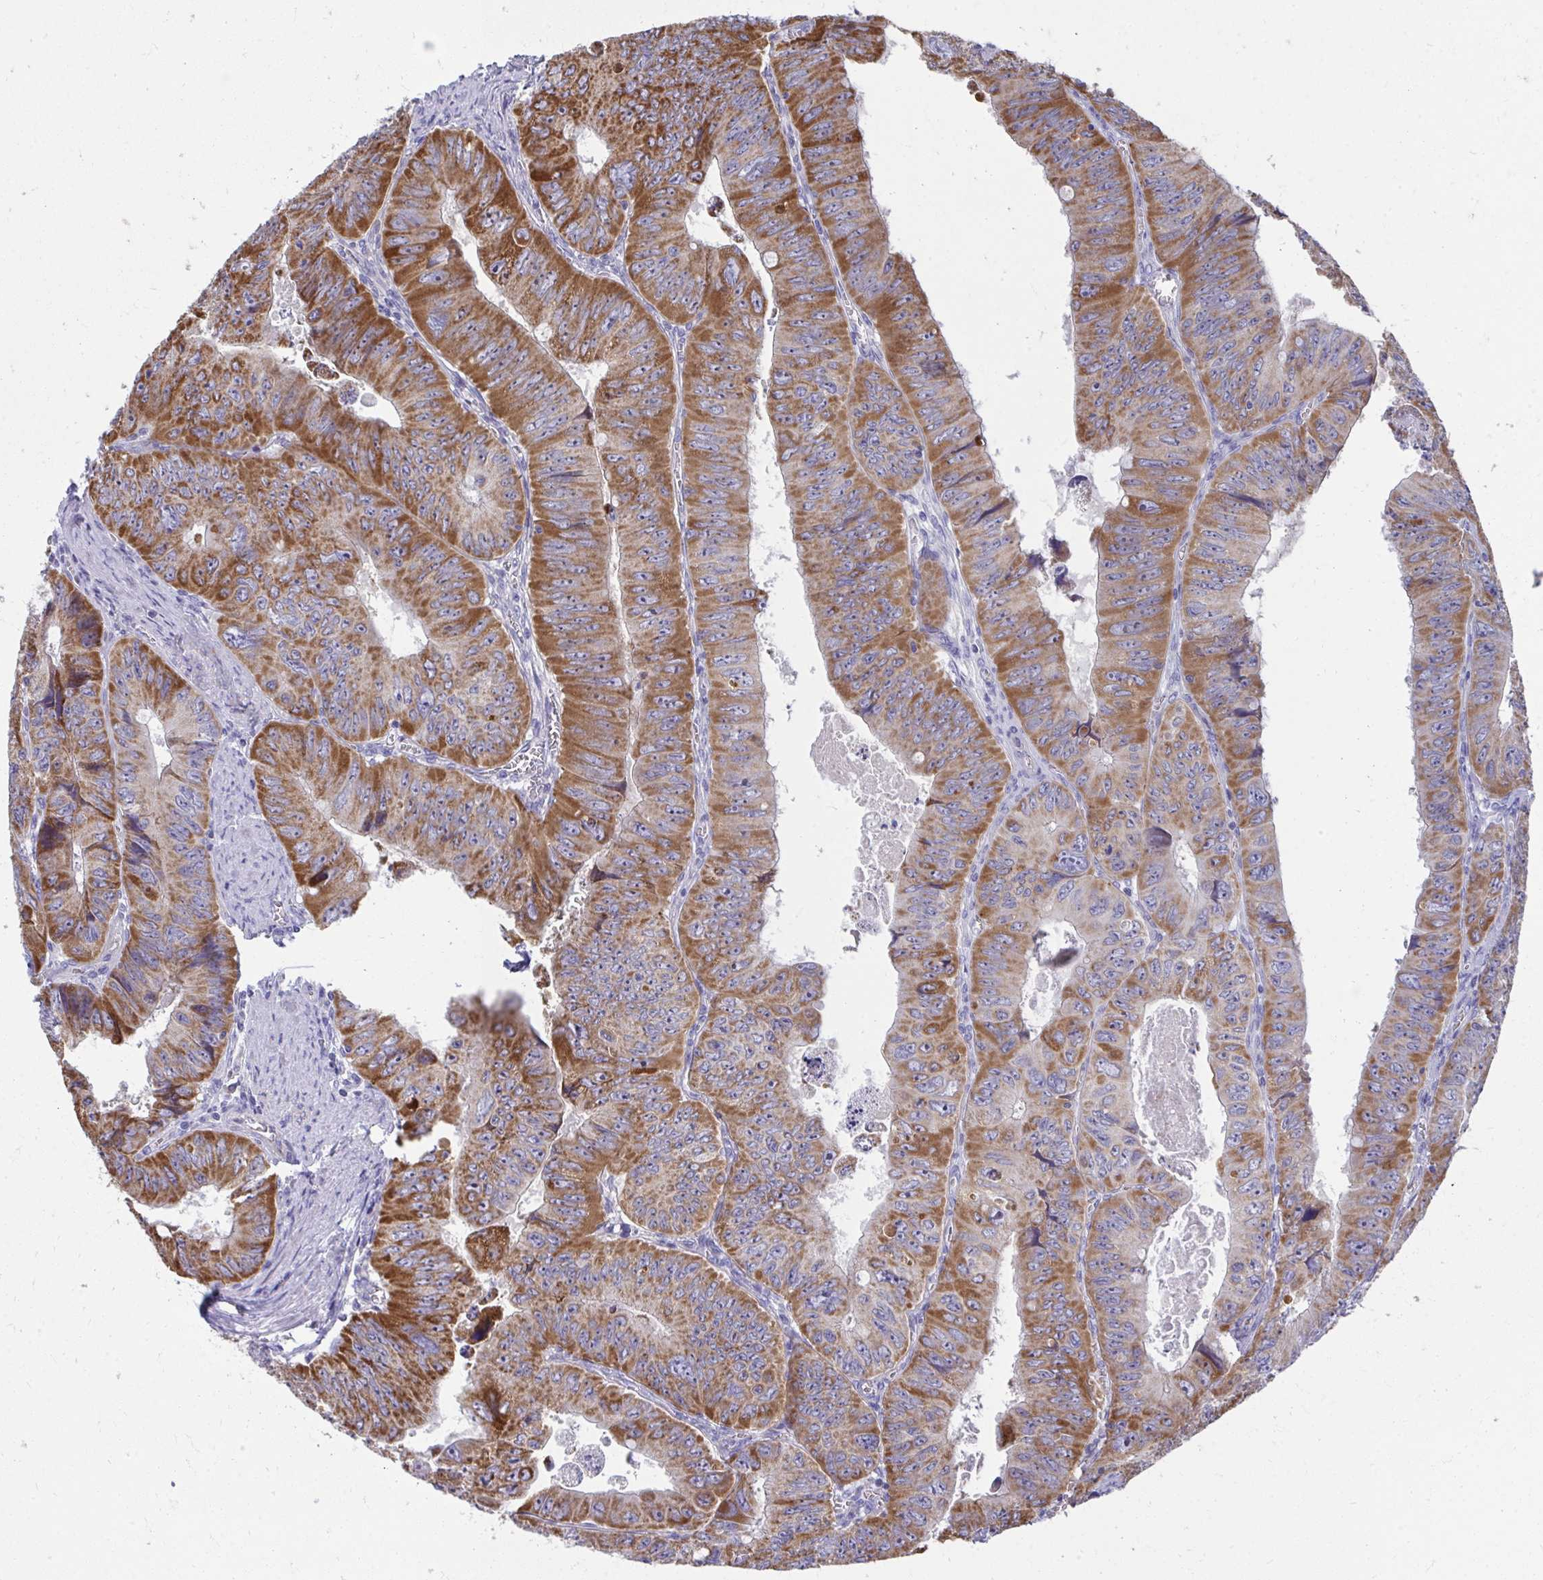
{"staining": {"intensity": "strong", "quantity": ">75%", "location": "cytoplasmic/membranous"}, "tissue": "colorectal cancer", "cell_type": "Tumor cells", "image_type": "cancer", "snomed": [{"axis": "morphology", "description": "Adenocarcinoma, NOS"}, {"axis": "topography", "description": "Colon"}], "caption": "Tumor cells demonstrate strong cytoplasmic/membranous positivity in about >75% of cells in colorectal cancer (adenocarcinoma).", "gene": "IL37", "patient": {"sex": "female", "age": 84}}